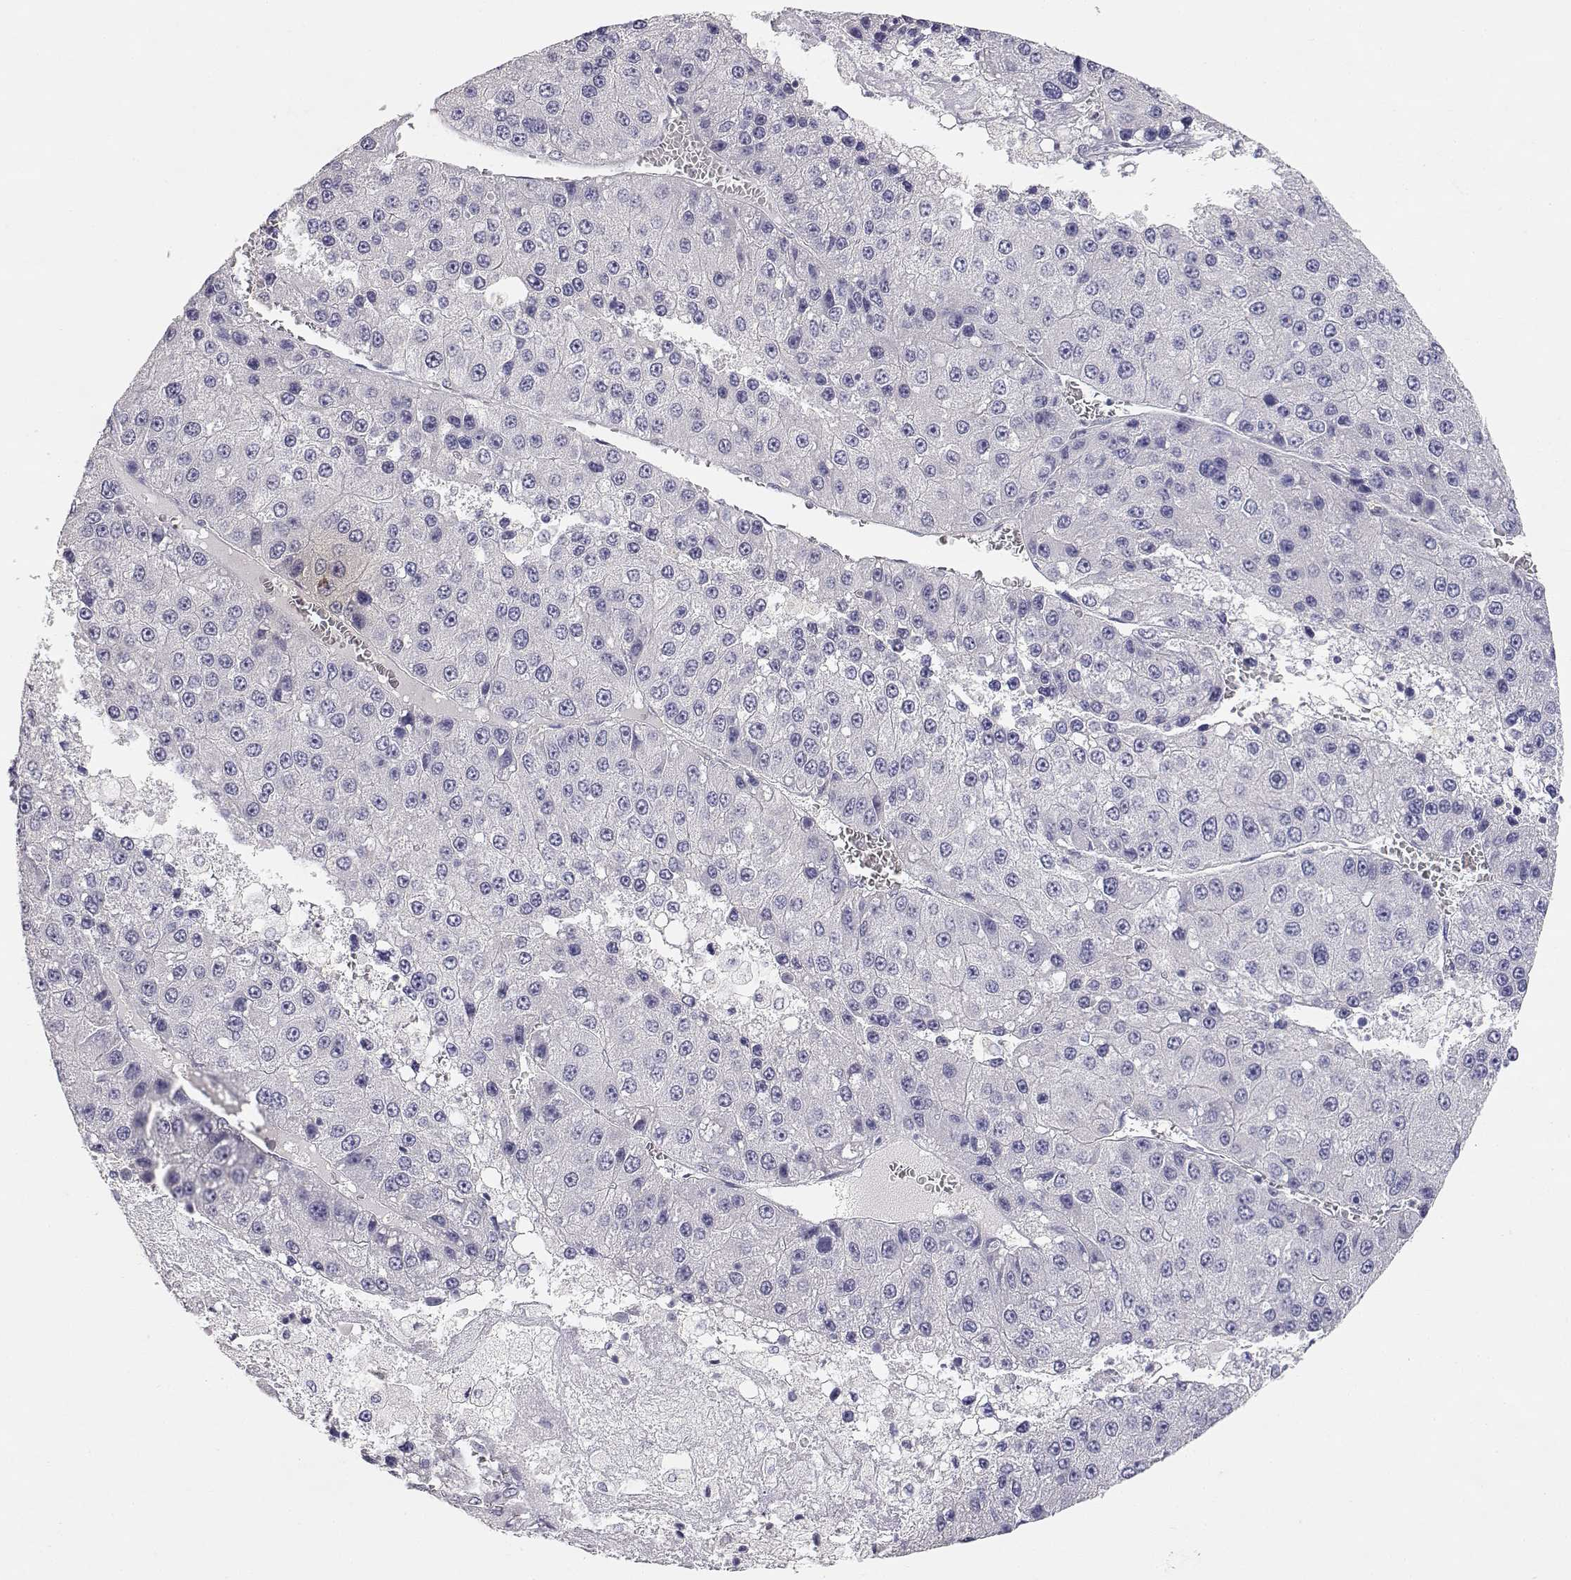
{"staining": {"intensity": "negative", "quantity": "none", "location": "none"}, "tissue": "liver cancer", "cell_type": "Tumor cells", "image_type": "cancer", "snomed": [{"axis": "morphology", "description": "Carcinoma, Hepatocellular, NOS"}, {"axis": "topography", "description": "Liver"}], "caption": "DAB (3,3'-diaminobenzidine) immunohistochemical staining of liver cancer shows no significant staining in tumor cells.", "gene": "ADA", "patient": {"sex": "female", "age": 73}}